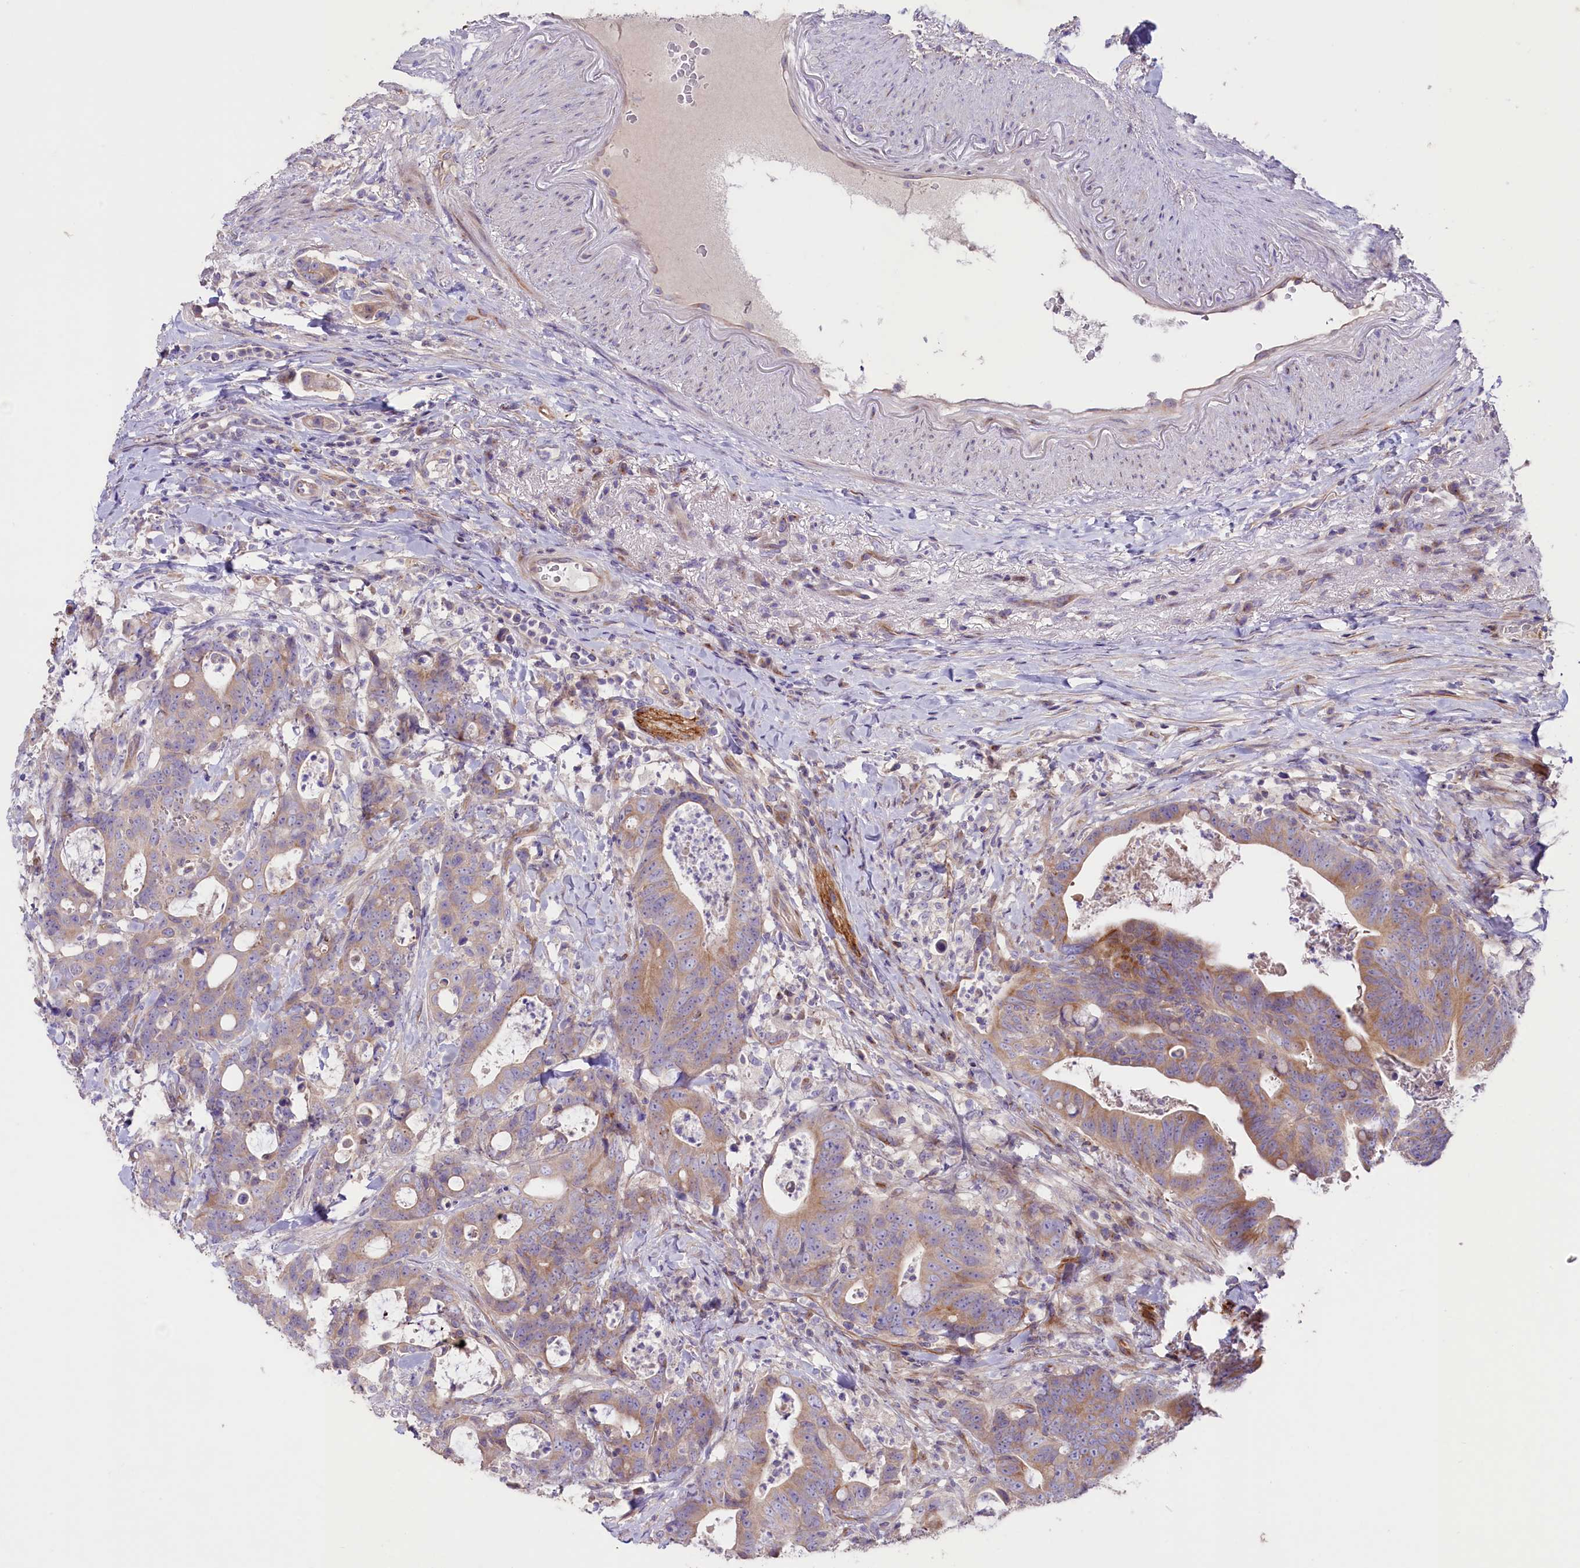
{"staining": {"intensity": "moderate", "quantity": "25%-75%", "location": "cytoplasmic/membranous"}, "tissue": "colorectal cancer", "cell_type": "Tumor cells", "image_type": "cancer", "snomed": [{"axis": "morphology", "description": "Adenocarcinoma, NOS"}, {"axis": "topography", "description": "Colon"}], "caption": "Adenocarcinoma (colorectal) stained with DAB immunohistochemistry shows medium levels of moderate cytoplasmic/membranous expression in about 25%-75% of tumor cells.", "gene": "CD99L2", "patient": {"sex": "female", "age": 82}}